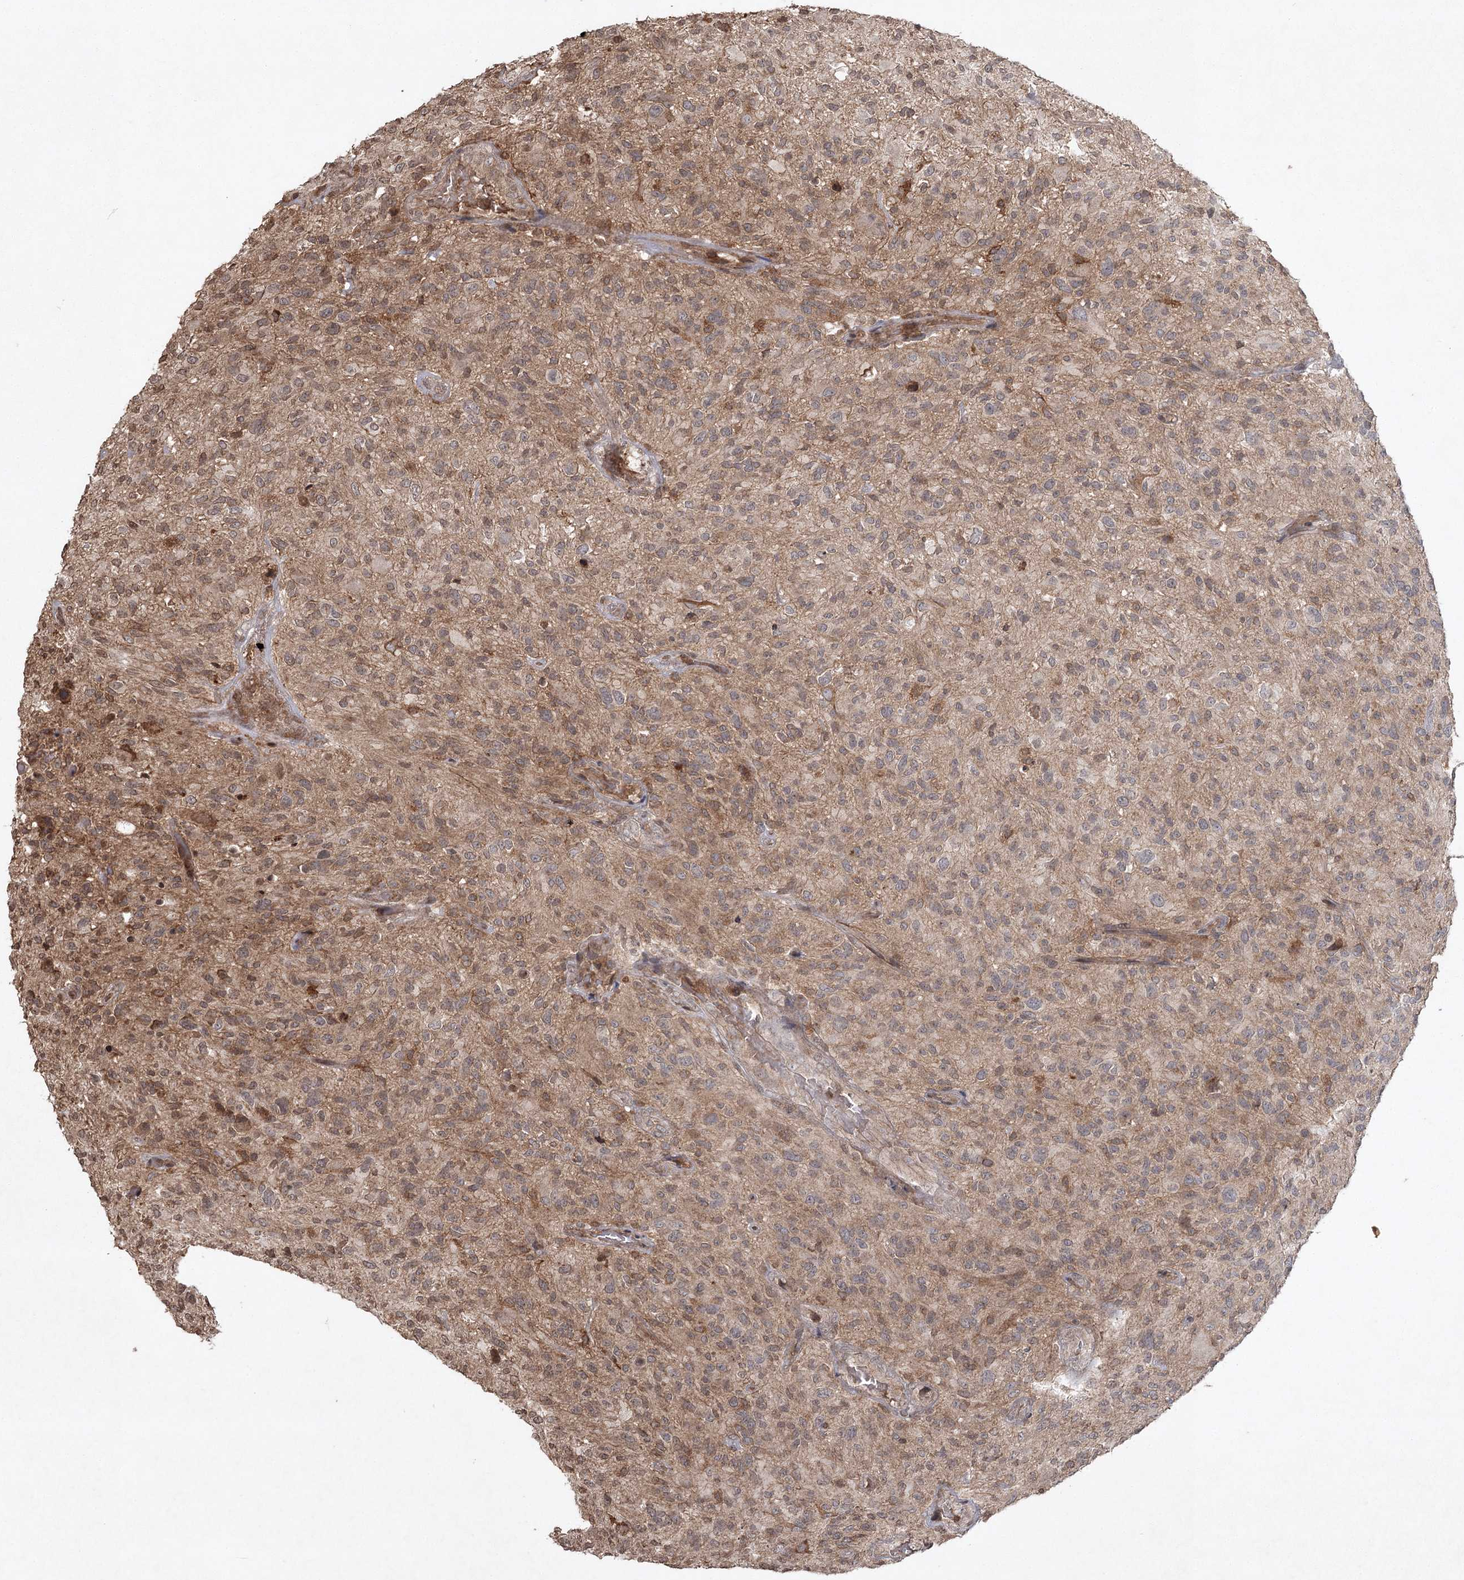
{"staining": {"intensity": "moderate", "quantity": "<25%", "location": "cytoplasmic/membranous"}, "tissue": "glioma", "cell_type": "Tumor cells", "image_type": "cancer", "snomed": [{"axis": "morphology", "description": "Glioma, malignant, High grade"}, {"axis": "topography", "description": "Brain"}], "caption": "Brown immunohistochemical staining in glioma exhibits moderate cytoplasmic/membranous positivity in about <25% of tumor cells.", "gene": "CYP2B6", "patient": {"sex": "male", "age": 47}}